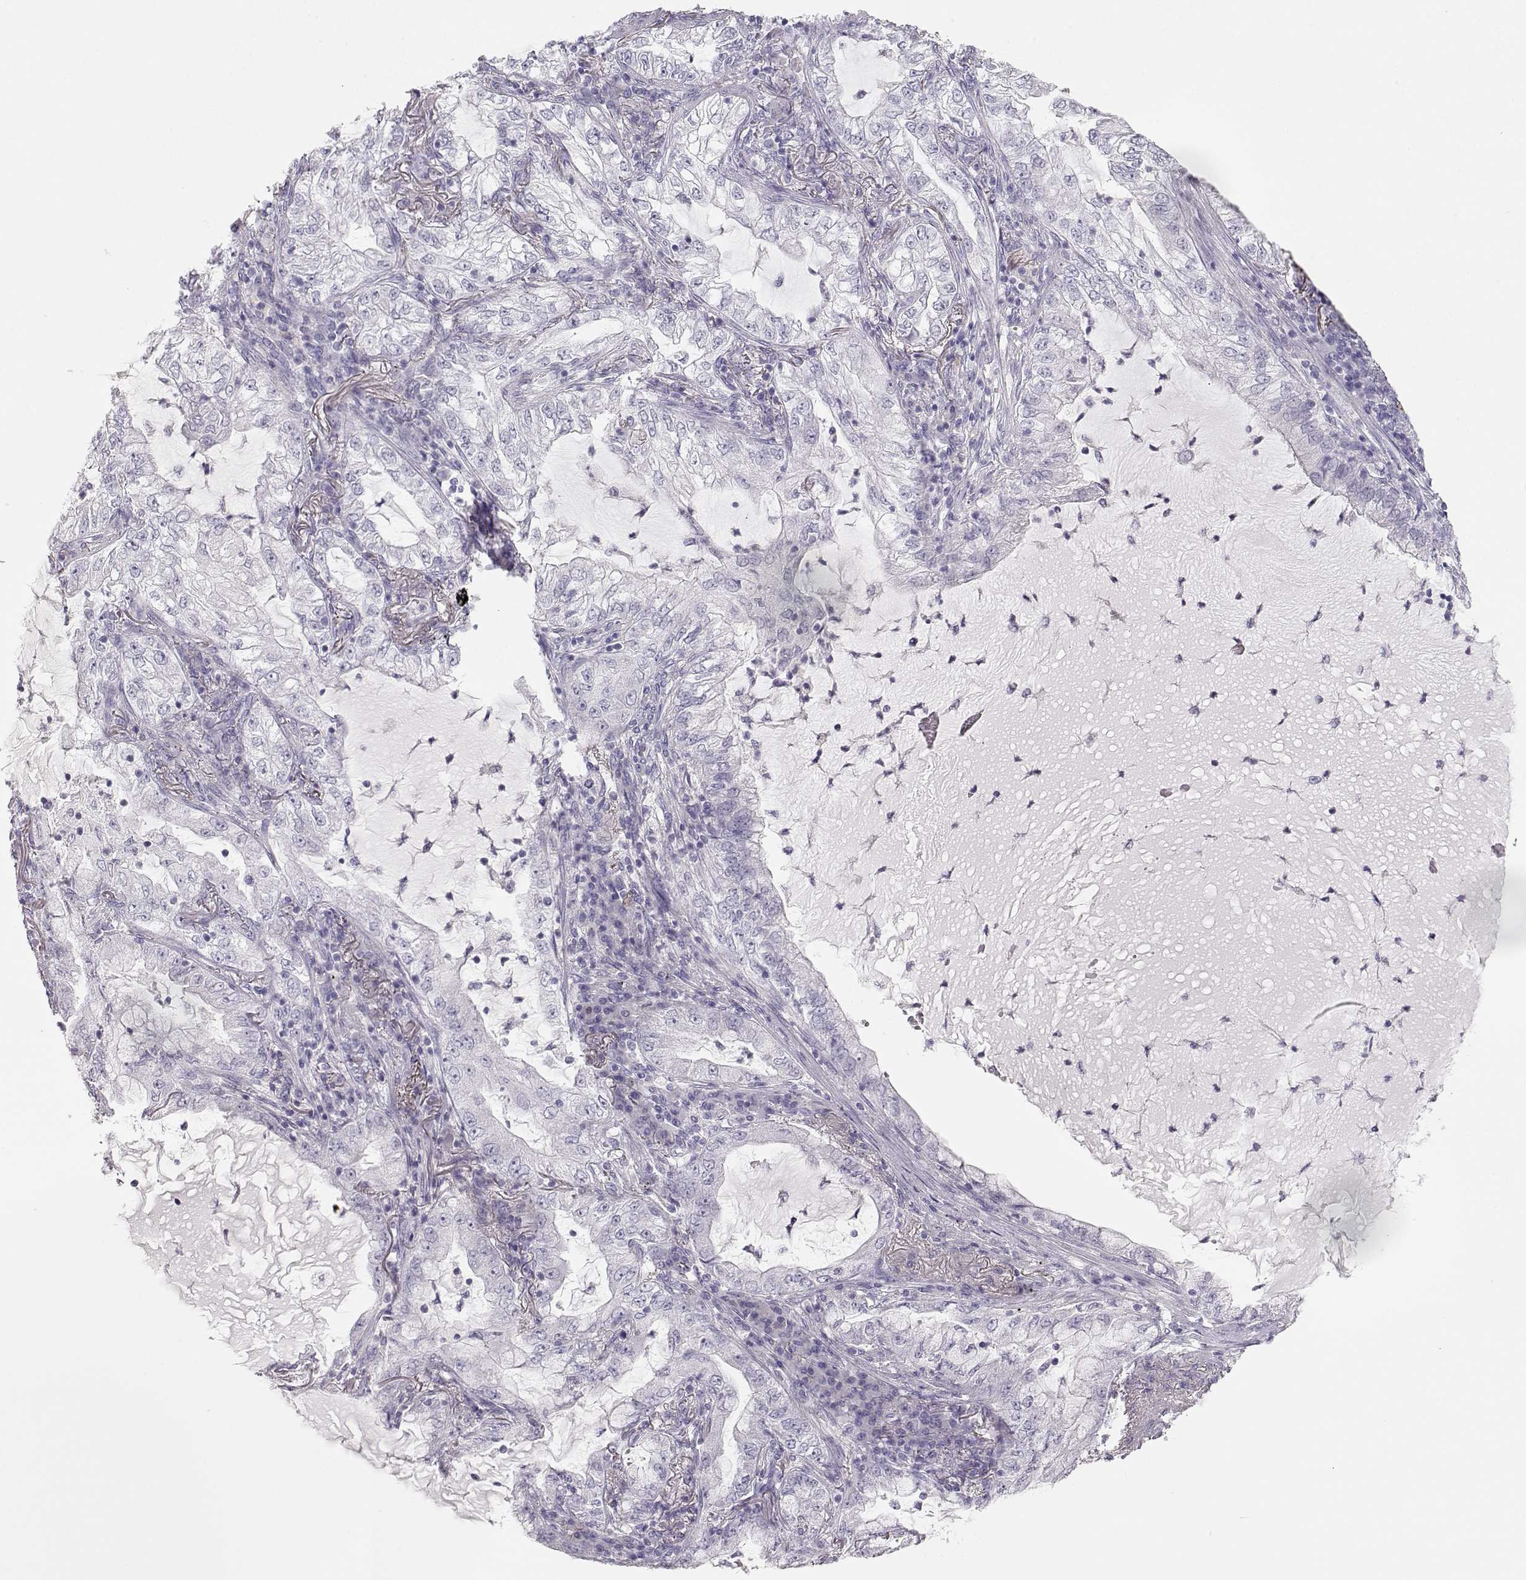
{"staining": {"intensity": "negative", "quantity": "none", "location": "none"}, "tissue": "lung cancer", "cell_type": "Tumor cells", "image_type": "cancer", "snomed": [{"axis": "morphology", "description": "Adenocarcinoma, NOS"}, {"axis": "topography", "description": "Lung"}], "caption": "Immunohistochemistry photomicrograph of human adenocarcinoma (lung) stained for a protein (brown), which exhibits no positivity in tumor cells.", "gene": "LEPR", "patient": {"sex": "female", "age": 73}}